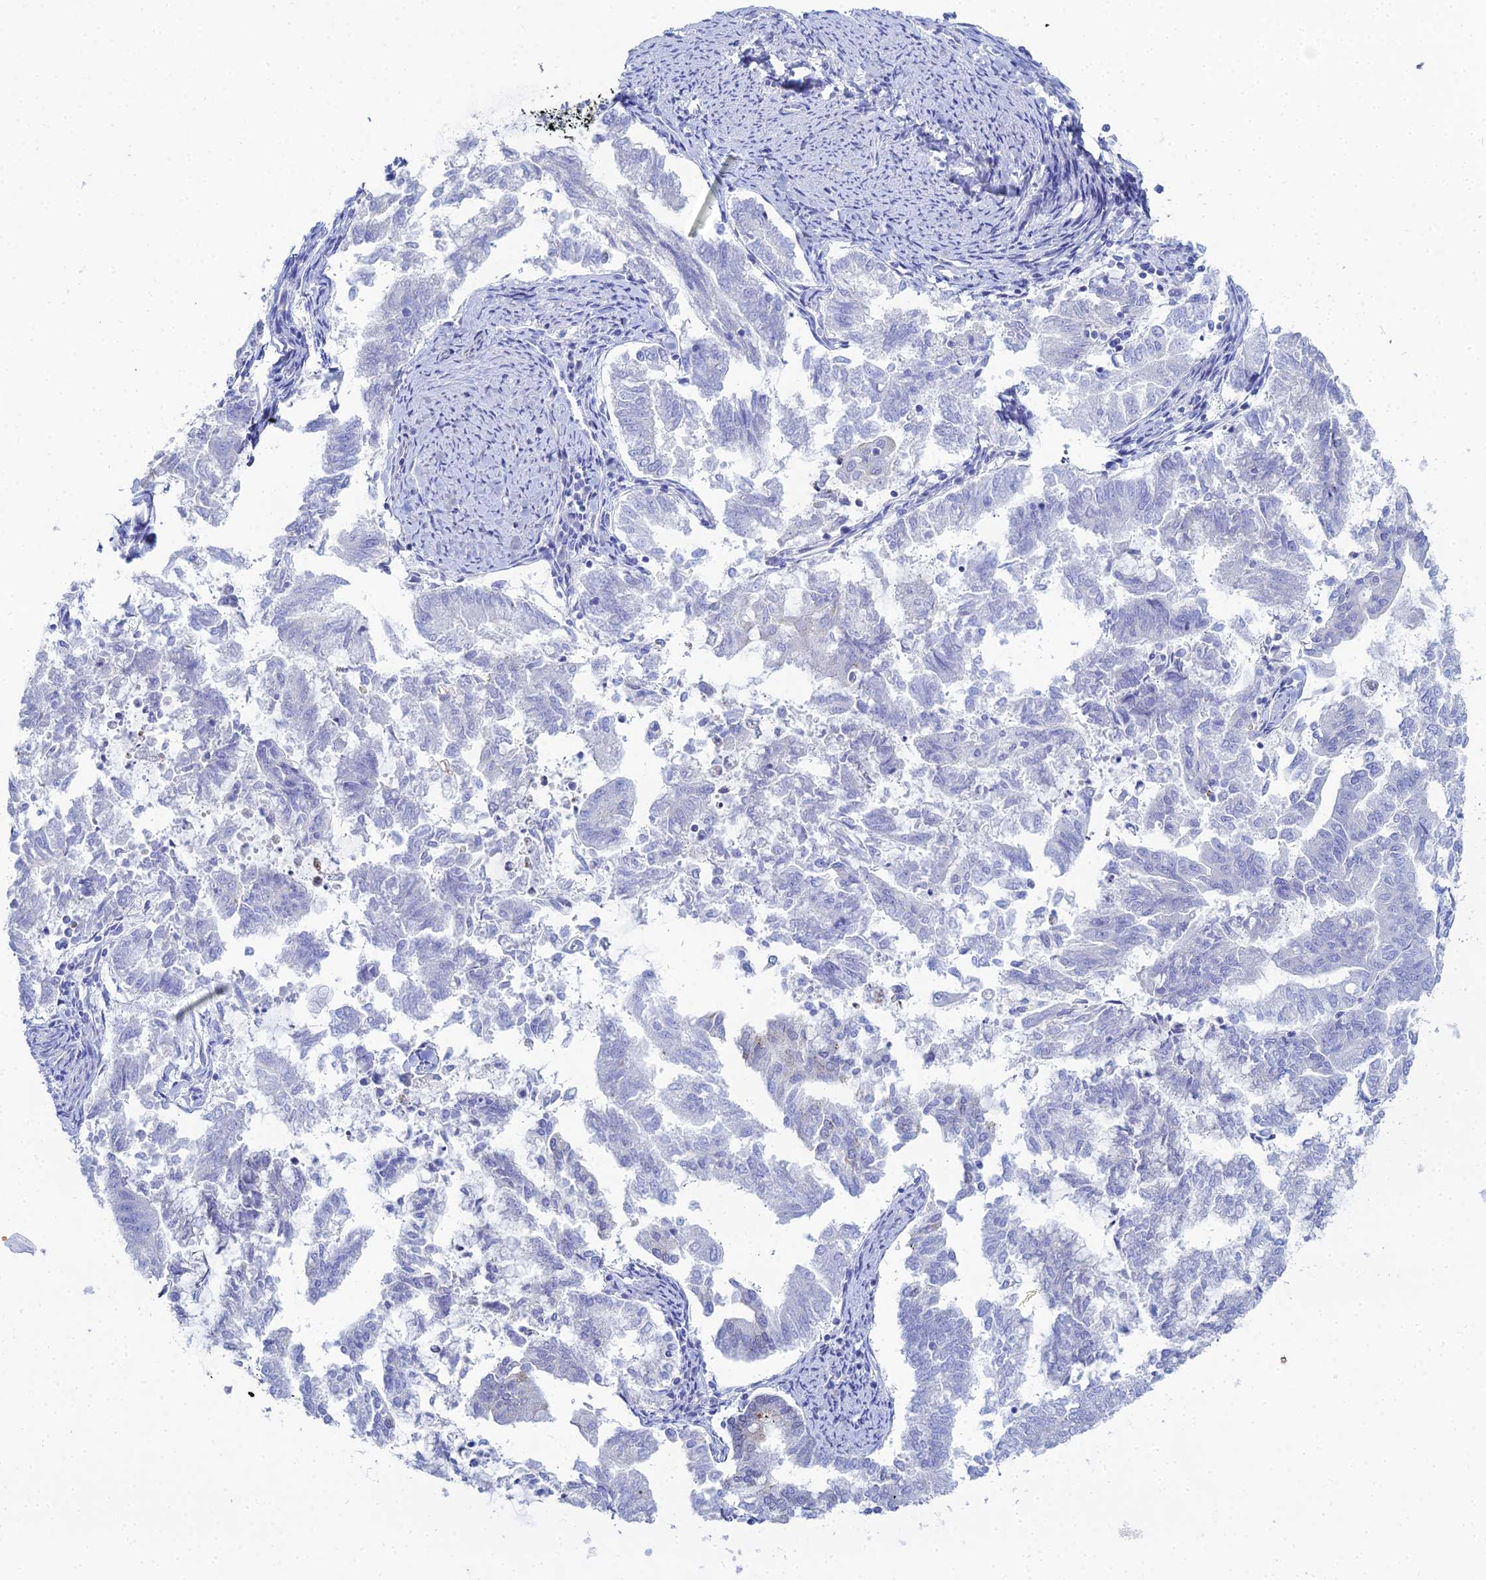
{"staining": {"intensity": "negative", "quantity": "none", "location": "none"}, "tissue": "endometrial cancer", "cell_type": "Tumor cells", "image_type": "cancer", "snomed": [{"axis": "morphology", "description": "Adenocarcinoma, NOS"}, {"axis": "topography", "description": "Endometrium"}], "caption": "Immunohistochemical staining of human endometrial adenocarcinoma shows no significant positivity in tumor cells. (DAB (3,3'-diaminobenzidine) immunohistochemistry (IHC) visualized using brightfield microscopy, high magnification).", "gene": "DHX34", "patient": {"sex": "female", "age": 79}}